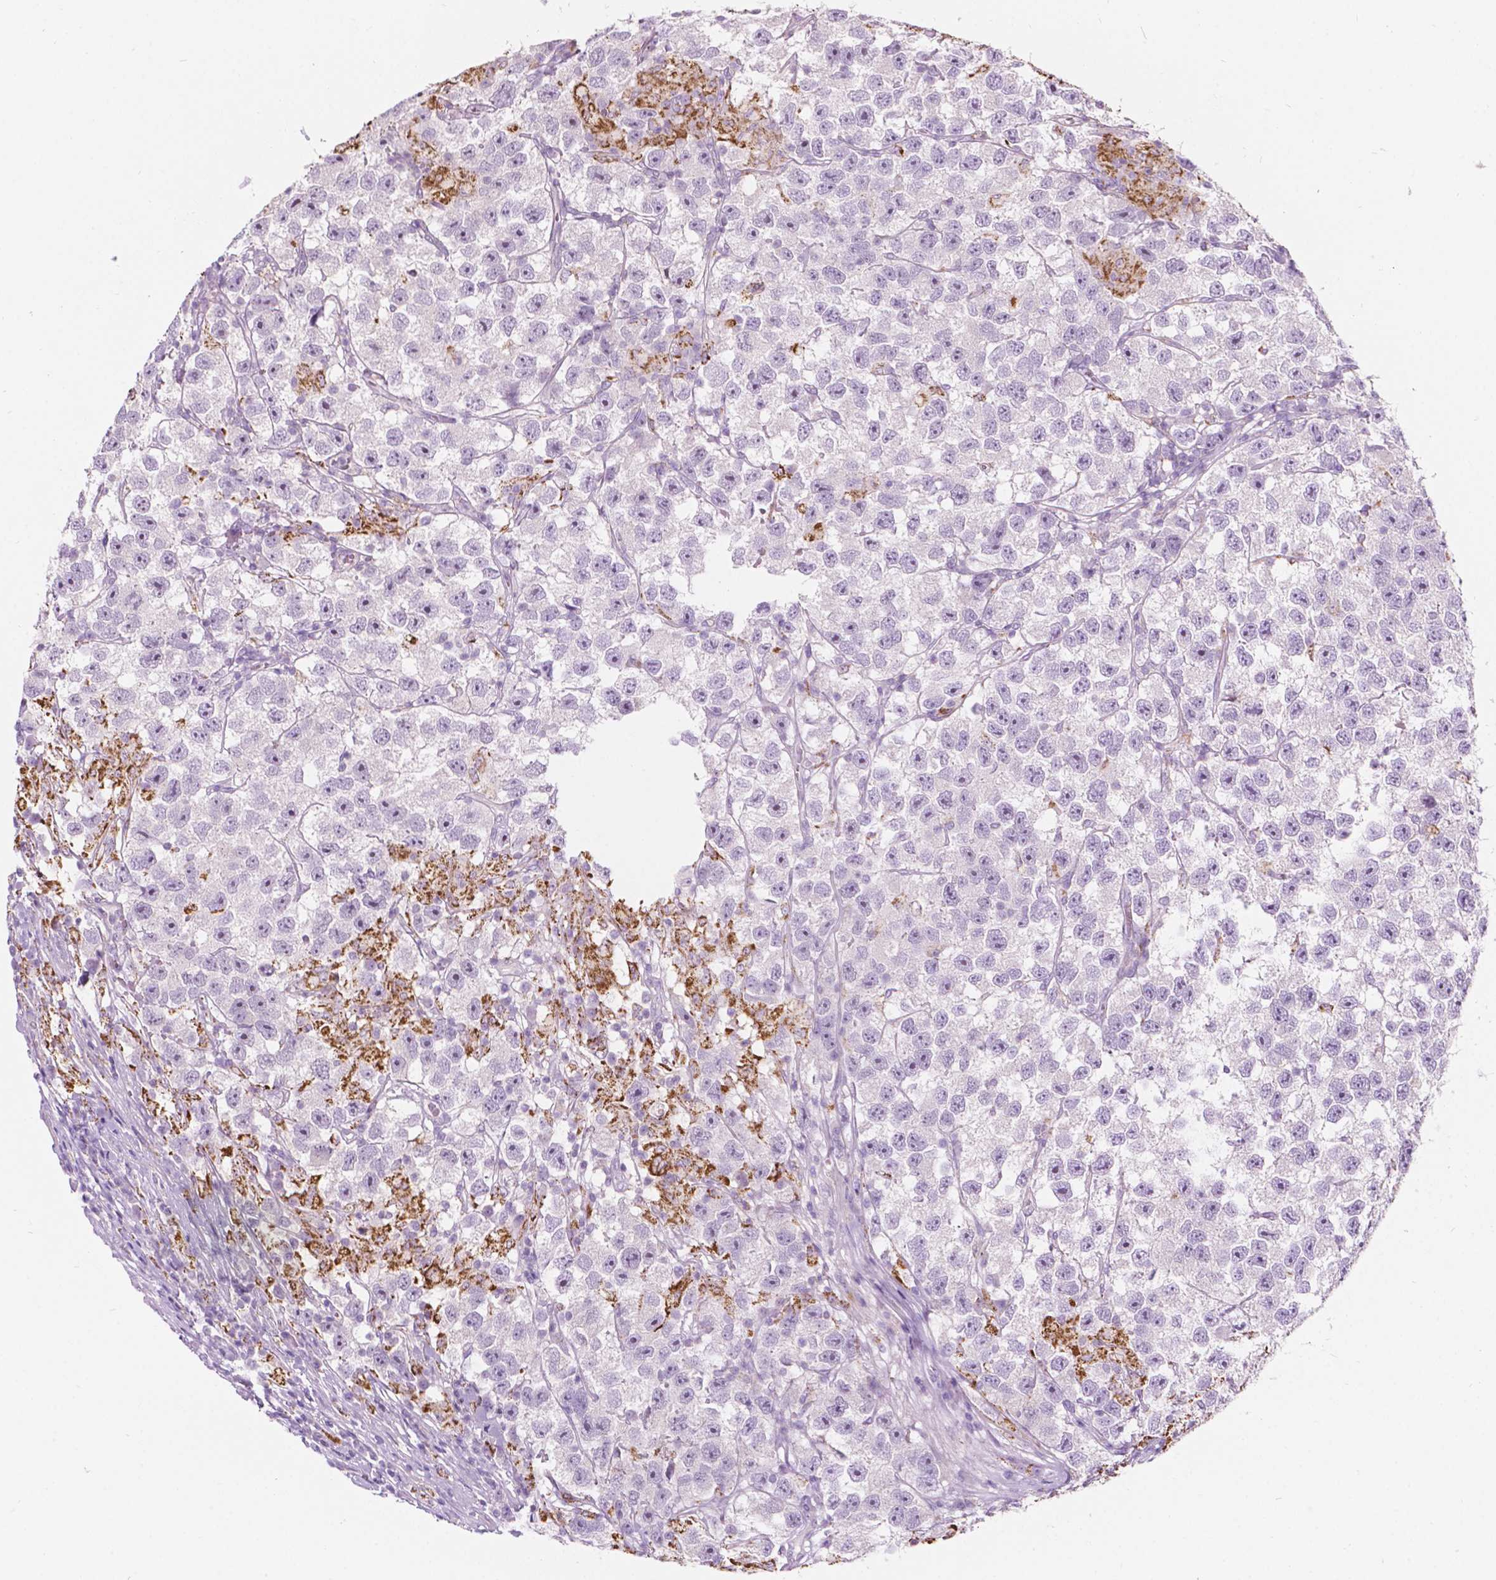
{"staining": {"intensity": "negative", "quantity": "none", "location": "none"}, "tissue": "testis cancer", "cell_type": "Tumor cells", "image_type": "cancer", "snomed": [{"axis": "morphology", "description": "Seminoma, NOS"}, {"axis": "topography", "description": "Testis"}], "caption": "High magnification brightfield microscopy of seminoma (testis) stained with DAB (brown) and counterstained with hematoxylin (blue): tumor cells show no significant staining.", "gene": "NOS1AP", "patient": {"sex": "male", "age": 26}}